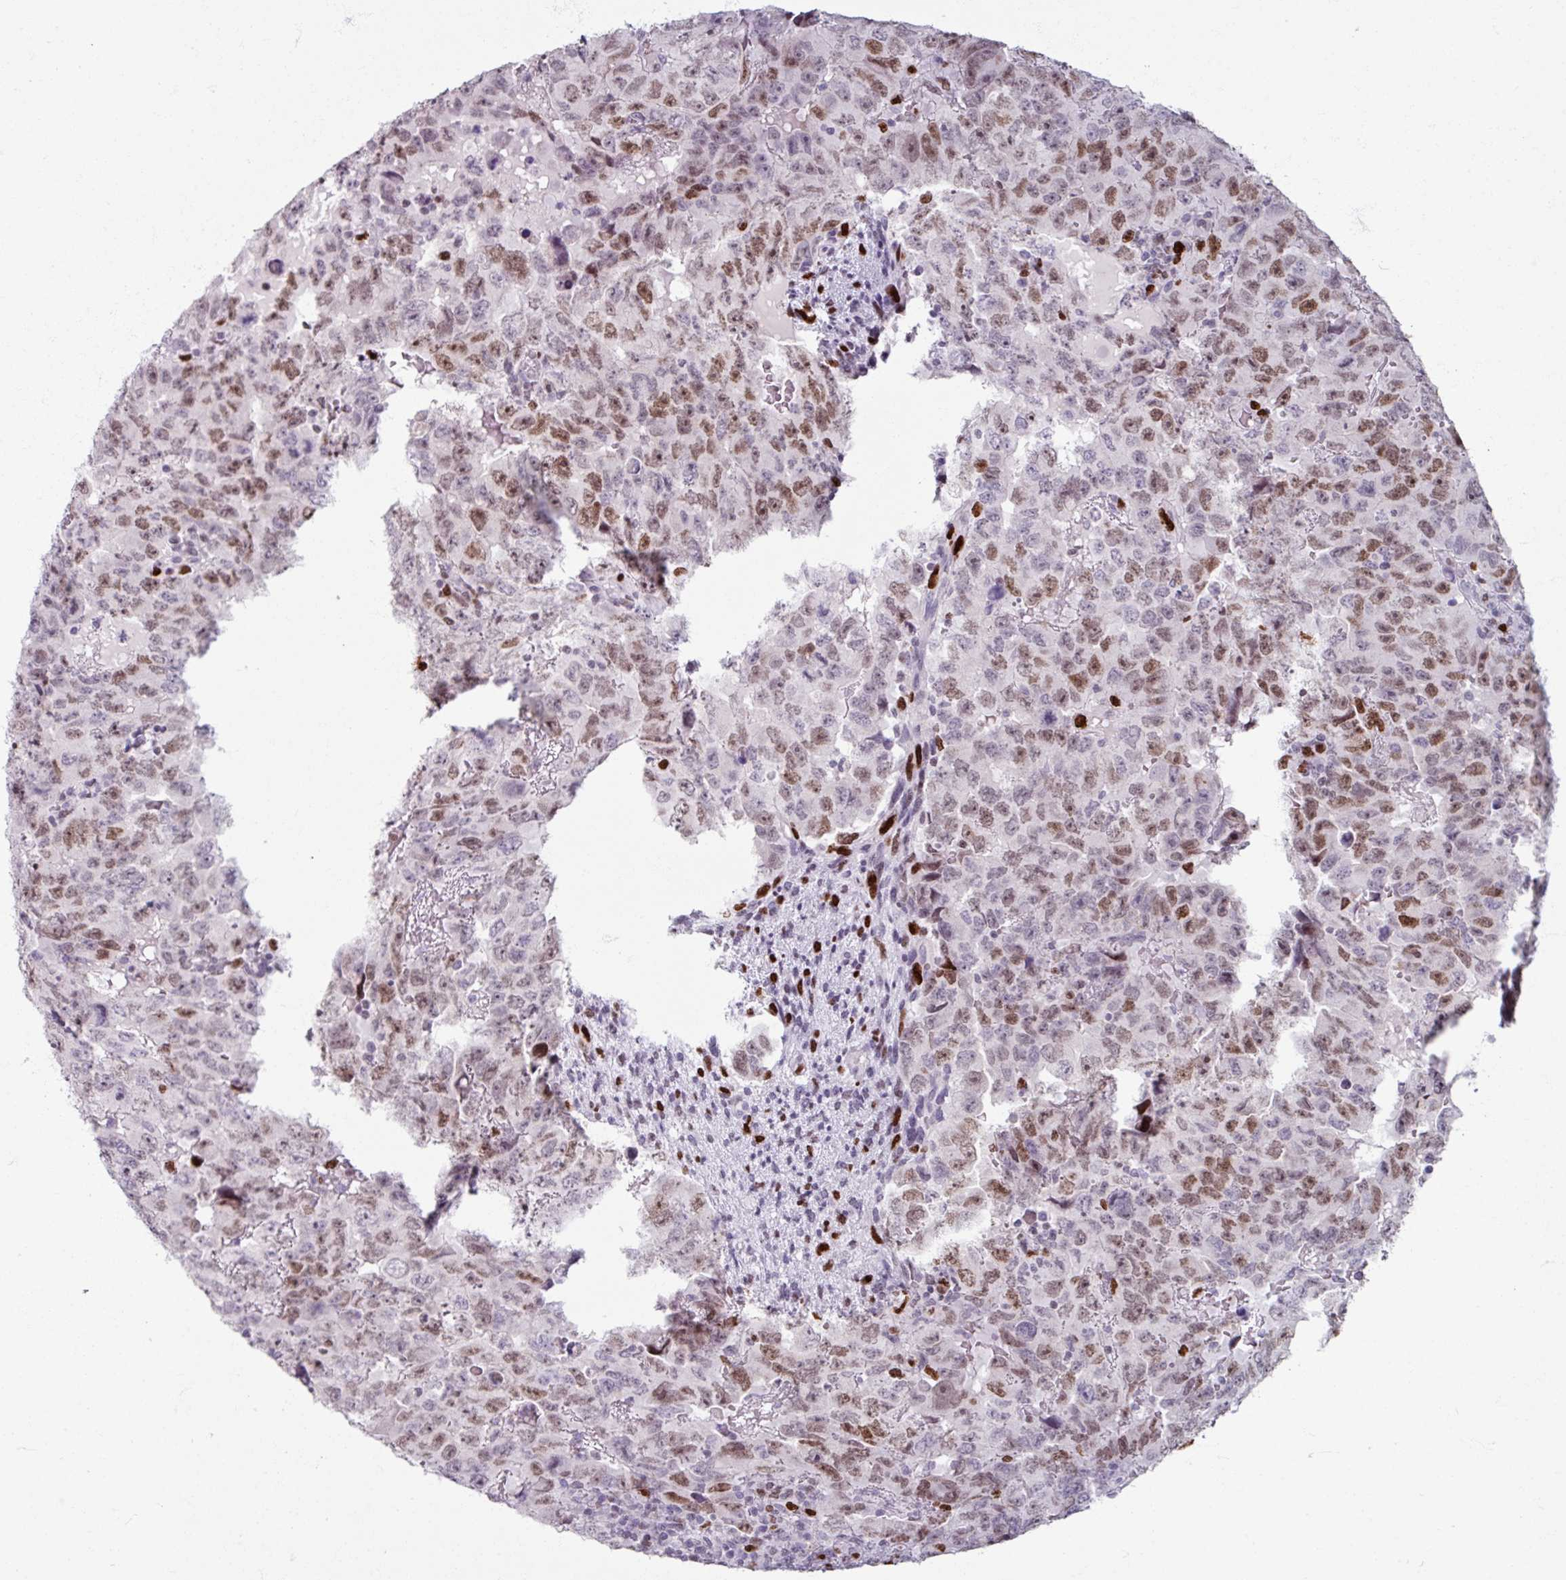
{"staining": {"intensity": "moderate", "quantity": "25%-75%", "location": "nuclear"}, "tissue": "testis cancer", "cell_type": "Tumor cells", "image_type": "cancer", "snomed": [{"axis": "morphology", "description": "Carcinoma, Embryonal, NOS"}, {"axis": "topography", "description": "Testis"}], "caption": "Testis embryonal carcinoma stained with IHC displays moderate nuclear positivity in about 25%-75% of tumor cells.", "gene": "ATAD2", "patient": {"sex": "male", "age": 24}}